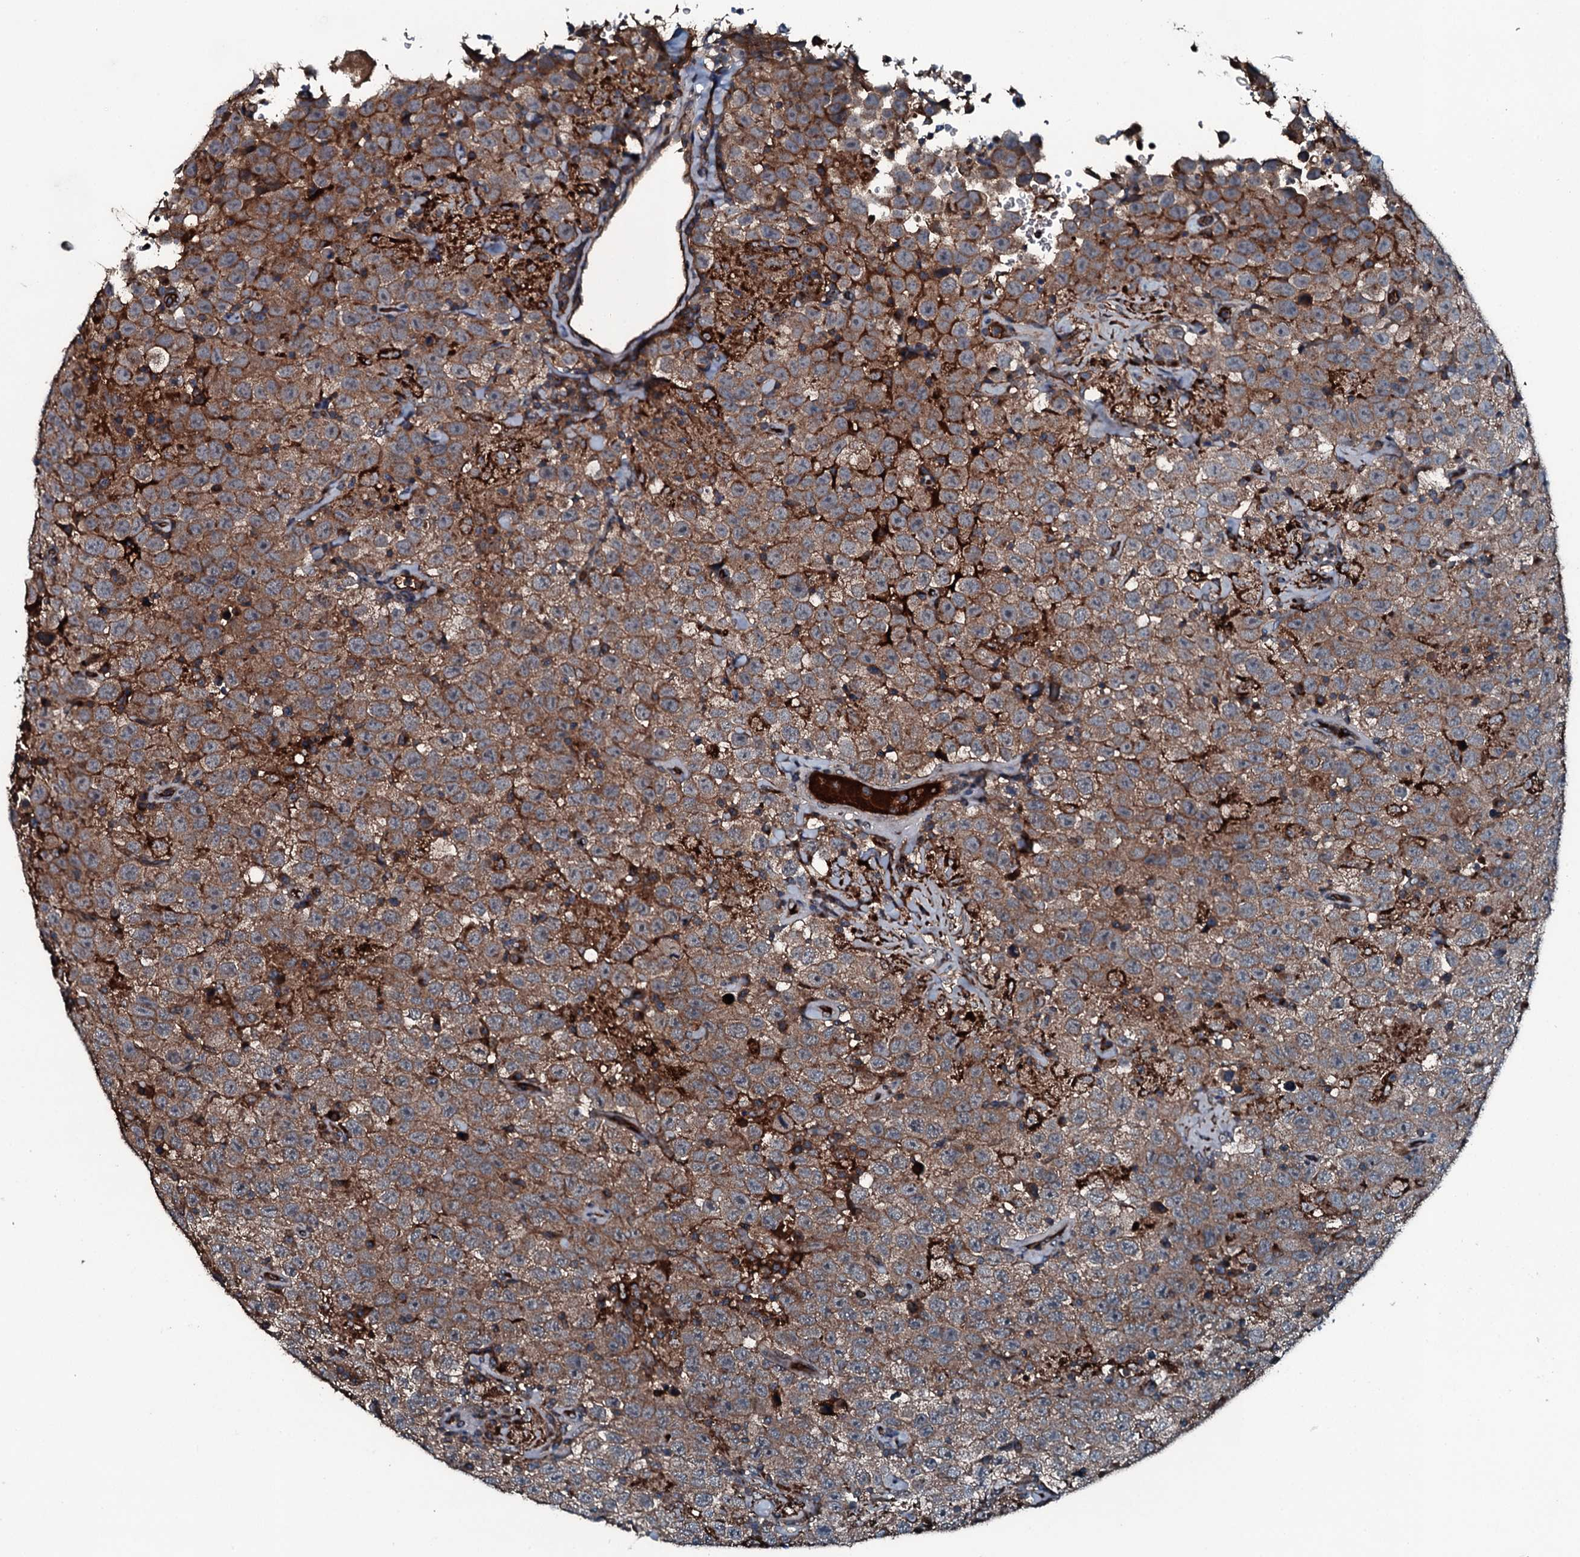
{"staining": {"intensity": "moderate", "quantity": ">75%", "location": "cytoplasmic/membranous"}, "tissue": "testis cancer", "cell_type": "Tumor cells", "image_type": "cancer", "snomed": [{"axis": "morphology", "description": "Seminoma, NOS"}, {"axis": "topography", "description": "Testis"}], "caption": "Approximately >75% of tumor cells in human testis cancer display moderate cytoplasmic/membranous protein expression as visualized by brown immunohistochemical staining.", "gene": "TRIM7", "patient": {"sex": "male", "age": 41}}